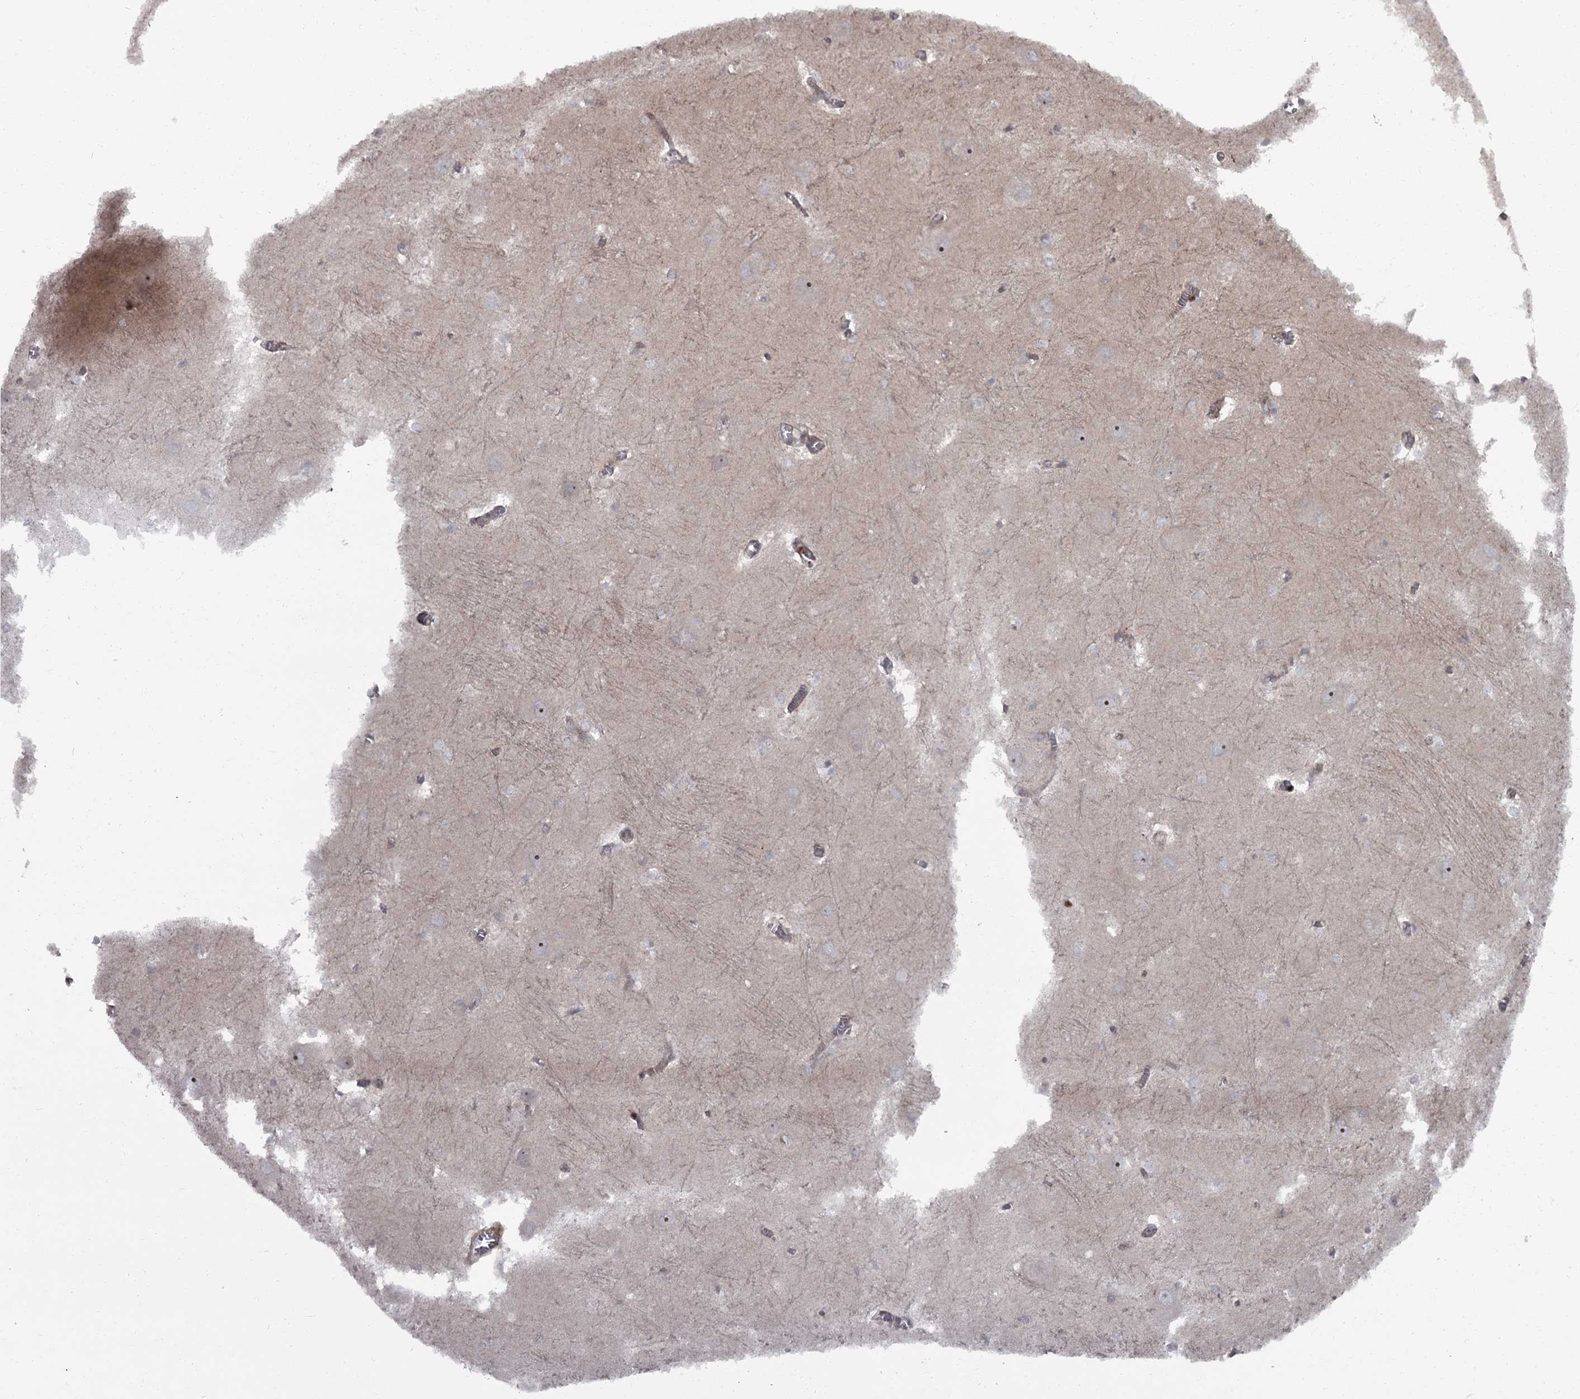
{"staining": {"intensity": "negative", "quantity": "none", "location": "none"}, "tissue": "caudate", "cell_type": "Glial cells", "image_type": "normal", "snomed": [{"axis": "morphology", "description": "Normal tissue, NOS"}, {"axis": "topography", "description": "Lateral ventricle wall"}], "caption": "The image displays no significant positivity in glial cells of caudate.", "gene": "THAP9", "patient": {"sex": "male", "age": 37}}